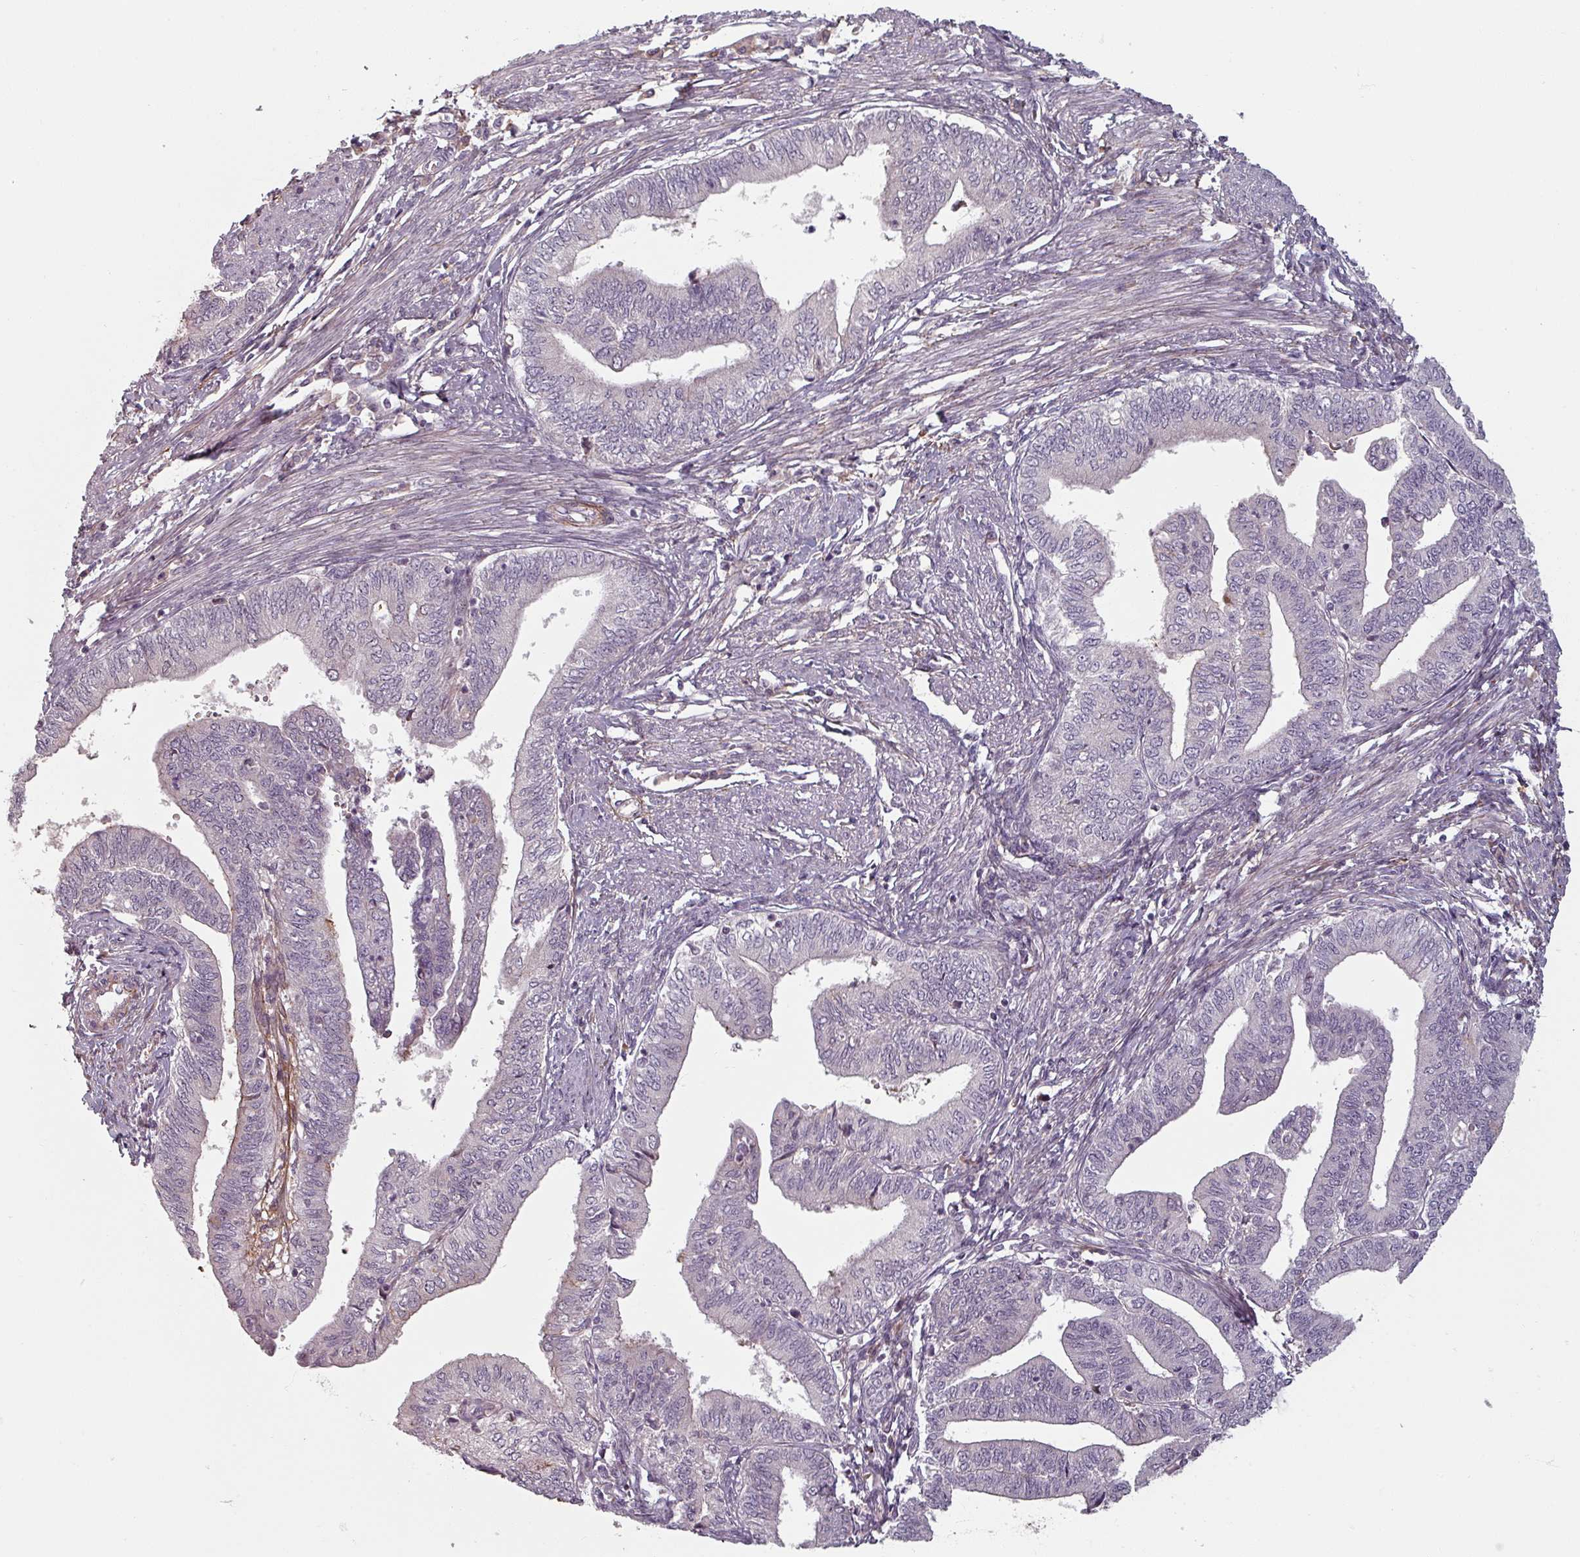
{"staining": {"intensity": "negative", "quantity": "none", "location": "none"}, "tissue": "endometrial cancer", "cell_type": "Tumor cells", "image_type": "cancer", "snomed": [{"axis": "morphology", "description": "Adenocarcinoma, NOS"}, {"axis": "topography", "description": "Endometrium"}], "caption": "DAB immunohistochemical staining of human endometrial adenocarcinoma exhibits no significant positivity in tumor cells.", "gene": "CYB5RL", "patient": {"sex": "female", "age": 66}}